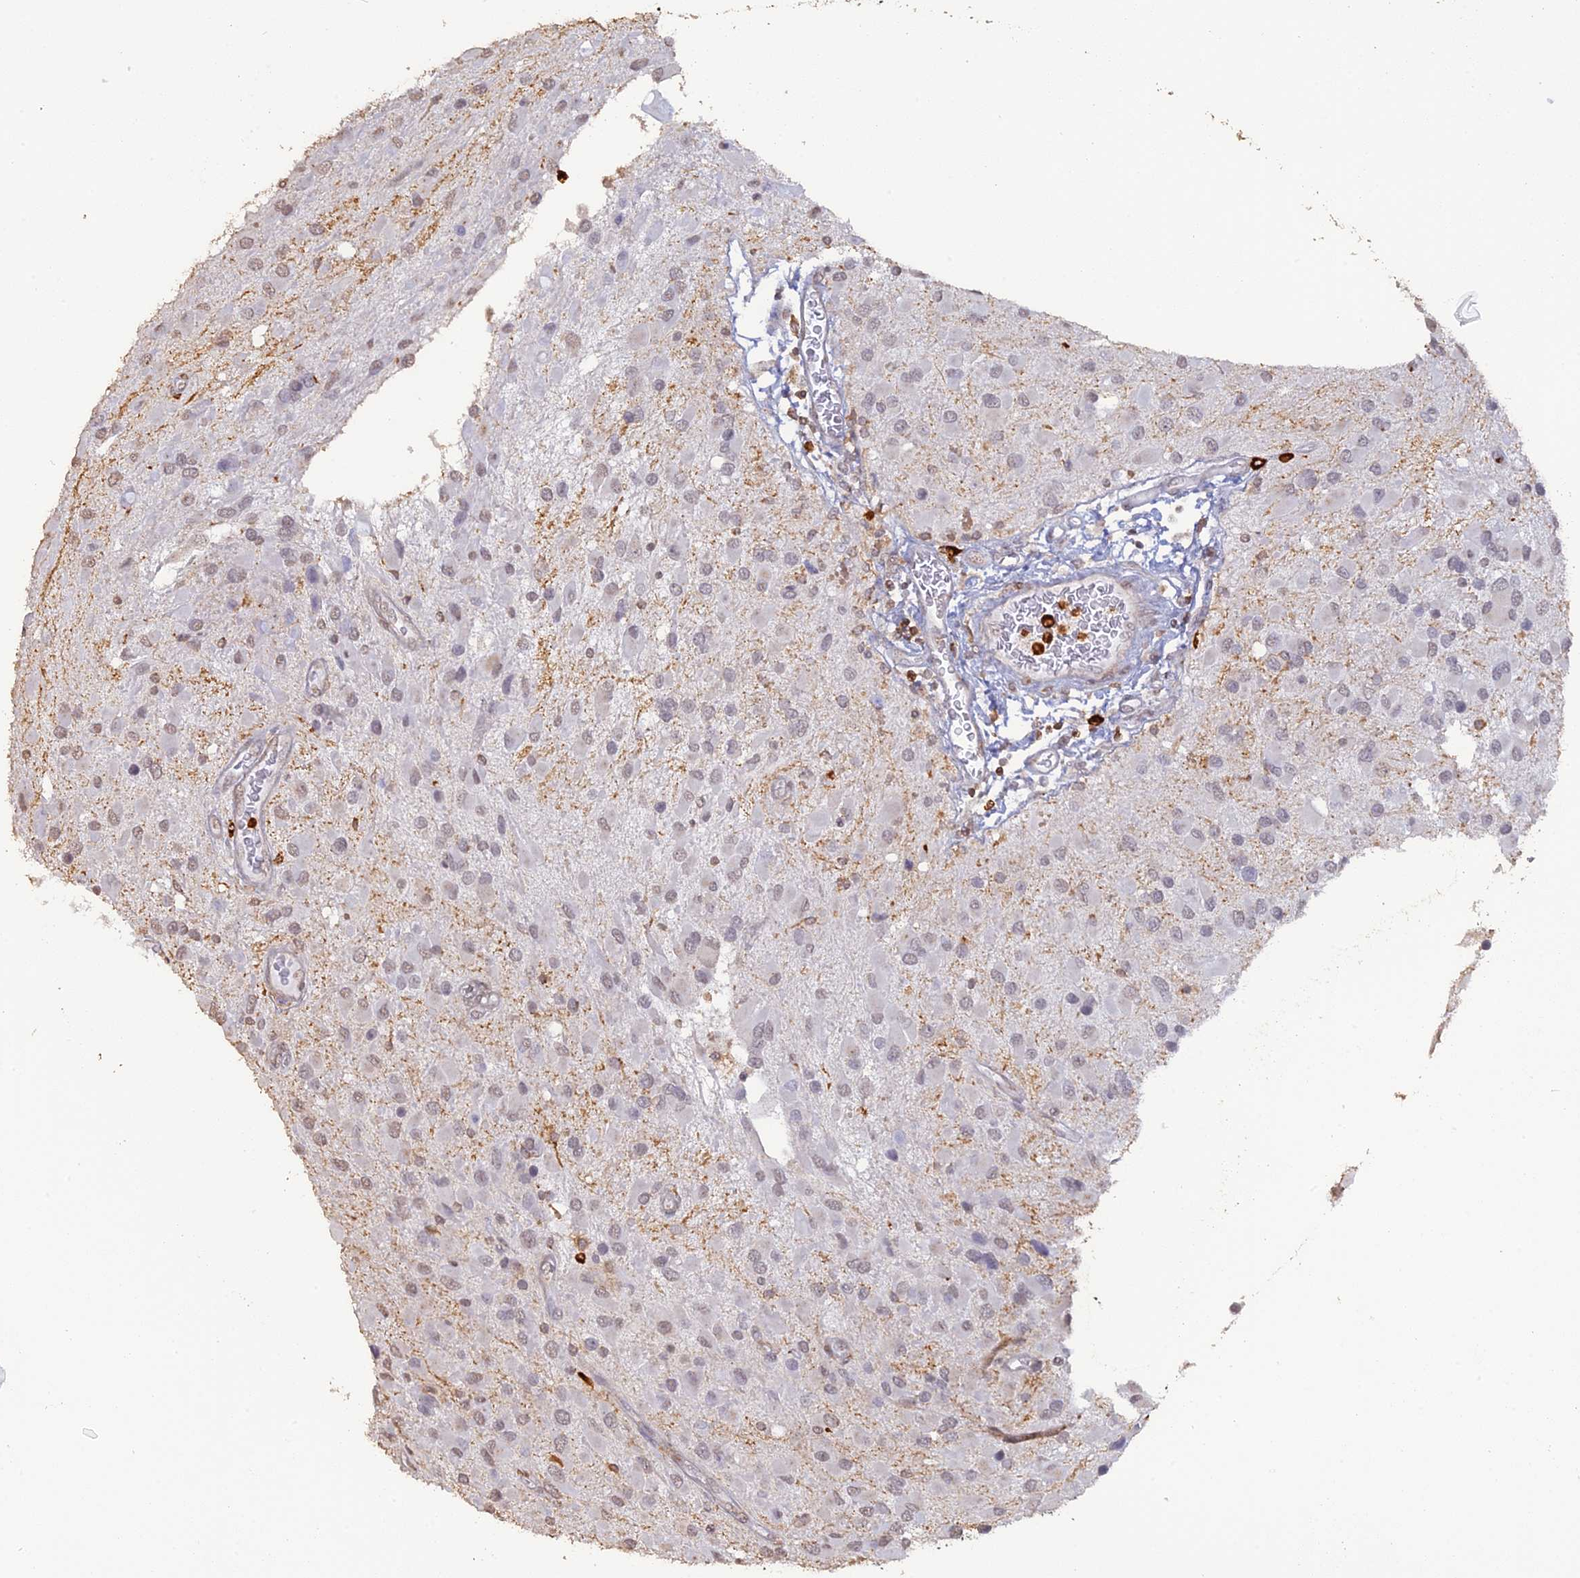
{"staining": {"intensity": "negative", "quantity": "none", "location": "none"}, "tissue": "glioma", "cell_type": "Tumor cells", "image_type": "cancer", "snomed": [{"axis": "morphology", "description": "Glioma, malignant, High grade"}, {"axis": "topography", "description": "Brain"}], "caption": "DAB immunohistochemical staining of high-grade glioma (malignant) exhibits no significant staining in tumor cells.", "gene": "APOBR", "patient": {"sex": "male", "age": 53}}